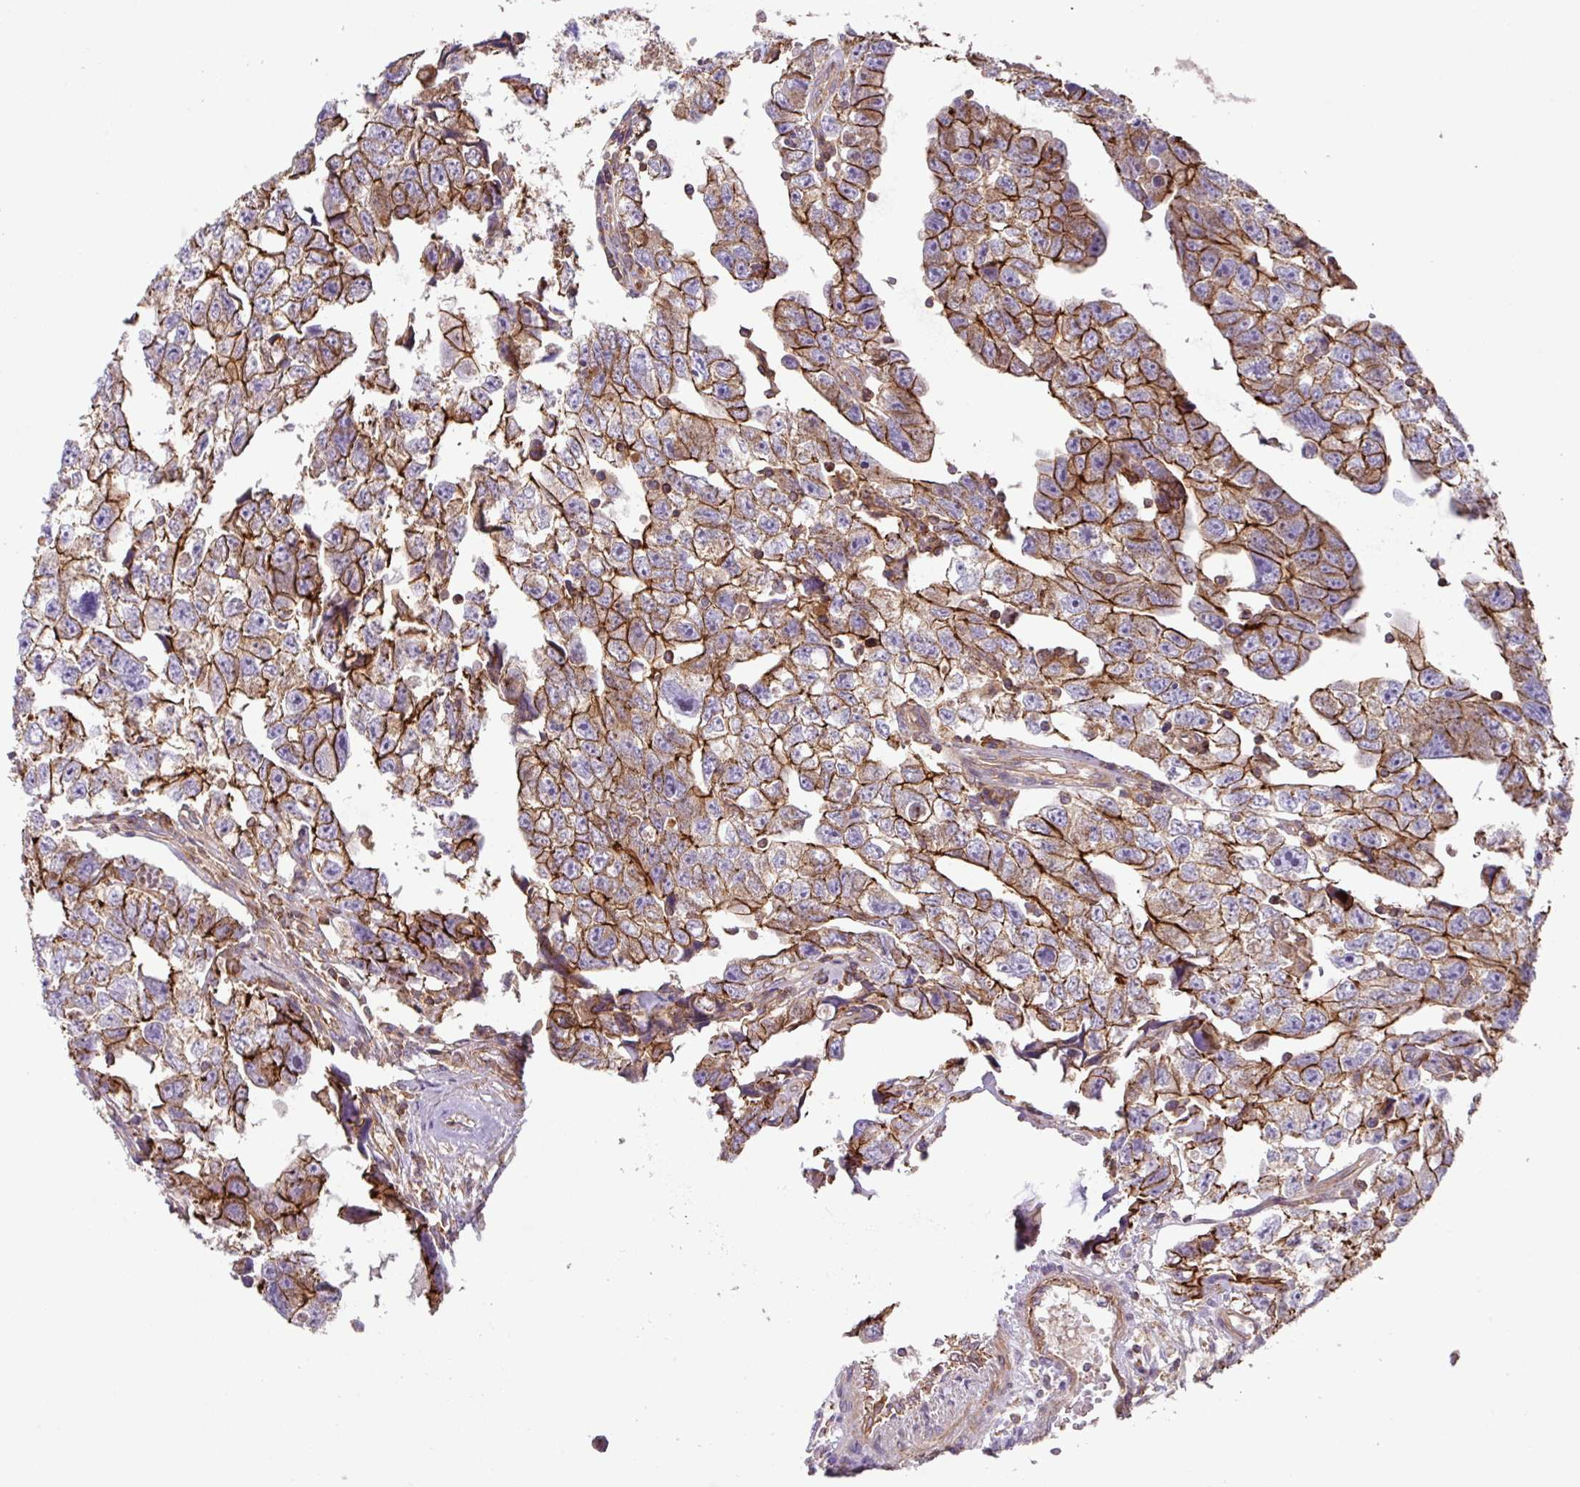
{"staining": {"intensity": "strong", "quantity": "25%-75%", "location": "cytoplasmic/membranous"}, "tissue": "testis cancer", "cell_type": "Tumor cells", "image_type": "cancer", "snomed": [{"axis": "morphology", "description": "Carcinoma, Embryonal, NOS"}, {"axis": "topography", "description": "Testis"}], "caption": "Brown immunohistochemical staining in testis cancer (embryonal carcinoma) demonstrates strong cytoplasmic/membranous positivity in approximately 25%-75% of tumor cells.", "gene": "RIC1", "patient": {"sex": "male", "age": 22}}